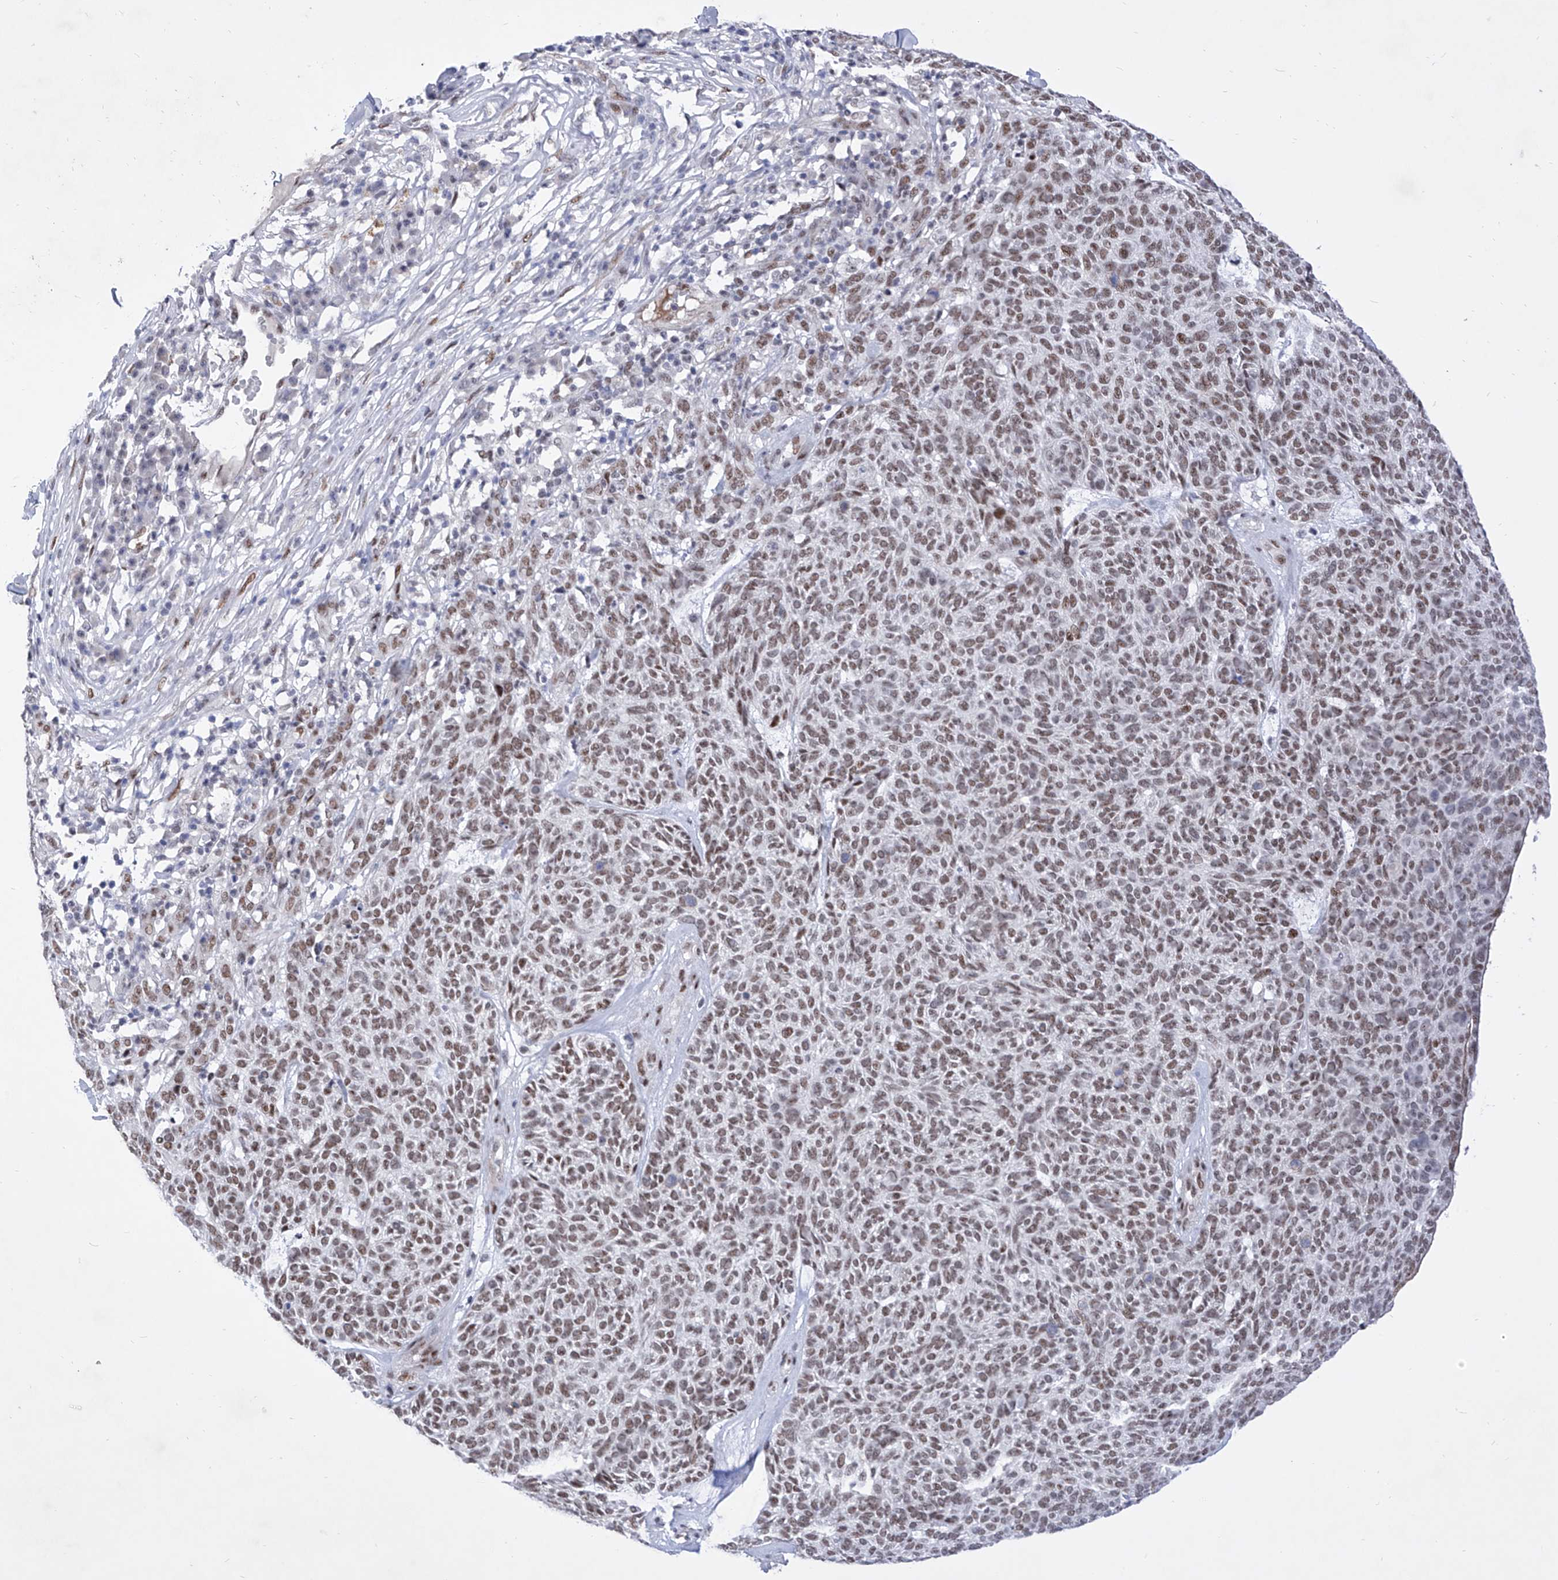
{"staining": {"intensity": "moderate", "quantity": ">75%", "location": "nuclear"}, "tissue": "skin cancer", "cell_type": "Tumor cells", "image_type": "cancer", "snomed": [{"axis": "morphology", "description": "Squamous cell carcinoma, NOS"}, {"axis": "topography", "description": "Skin"}], "caption": "Human skin cancer stained with a brown dye exhibits moderate nuclear positive positivity in about >75% of tumor cells.", "gene": "ATN1", "patient": {"sex": "female", "age": 90}}